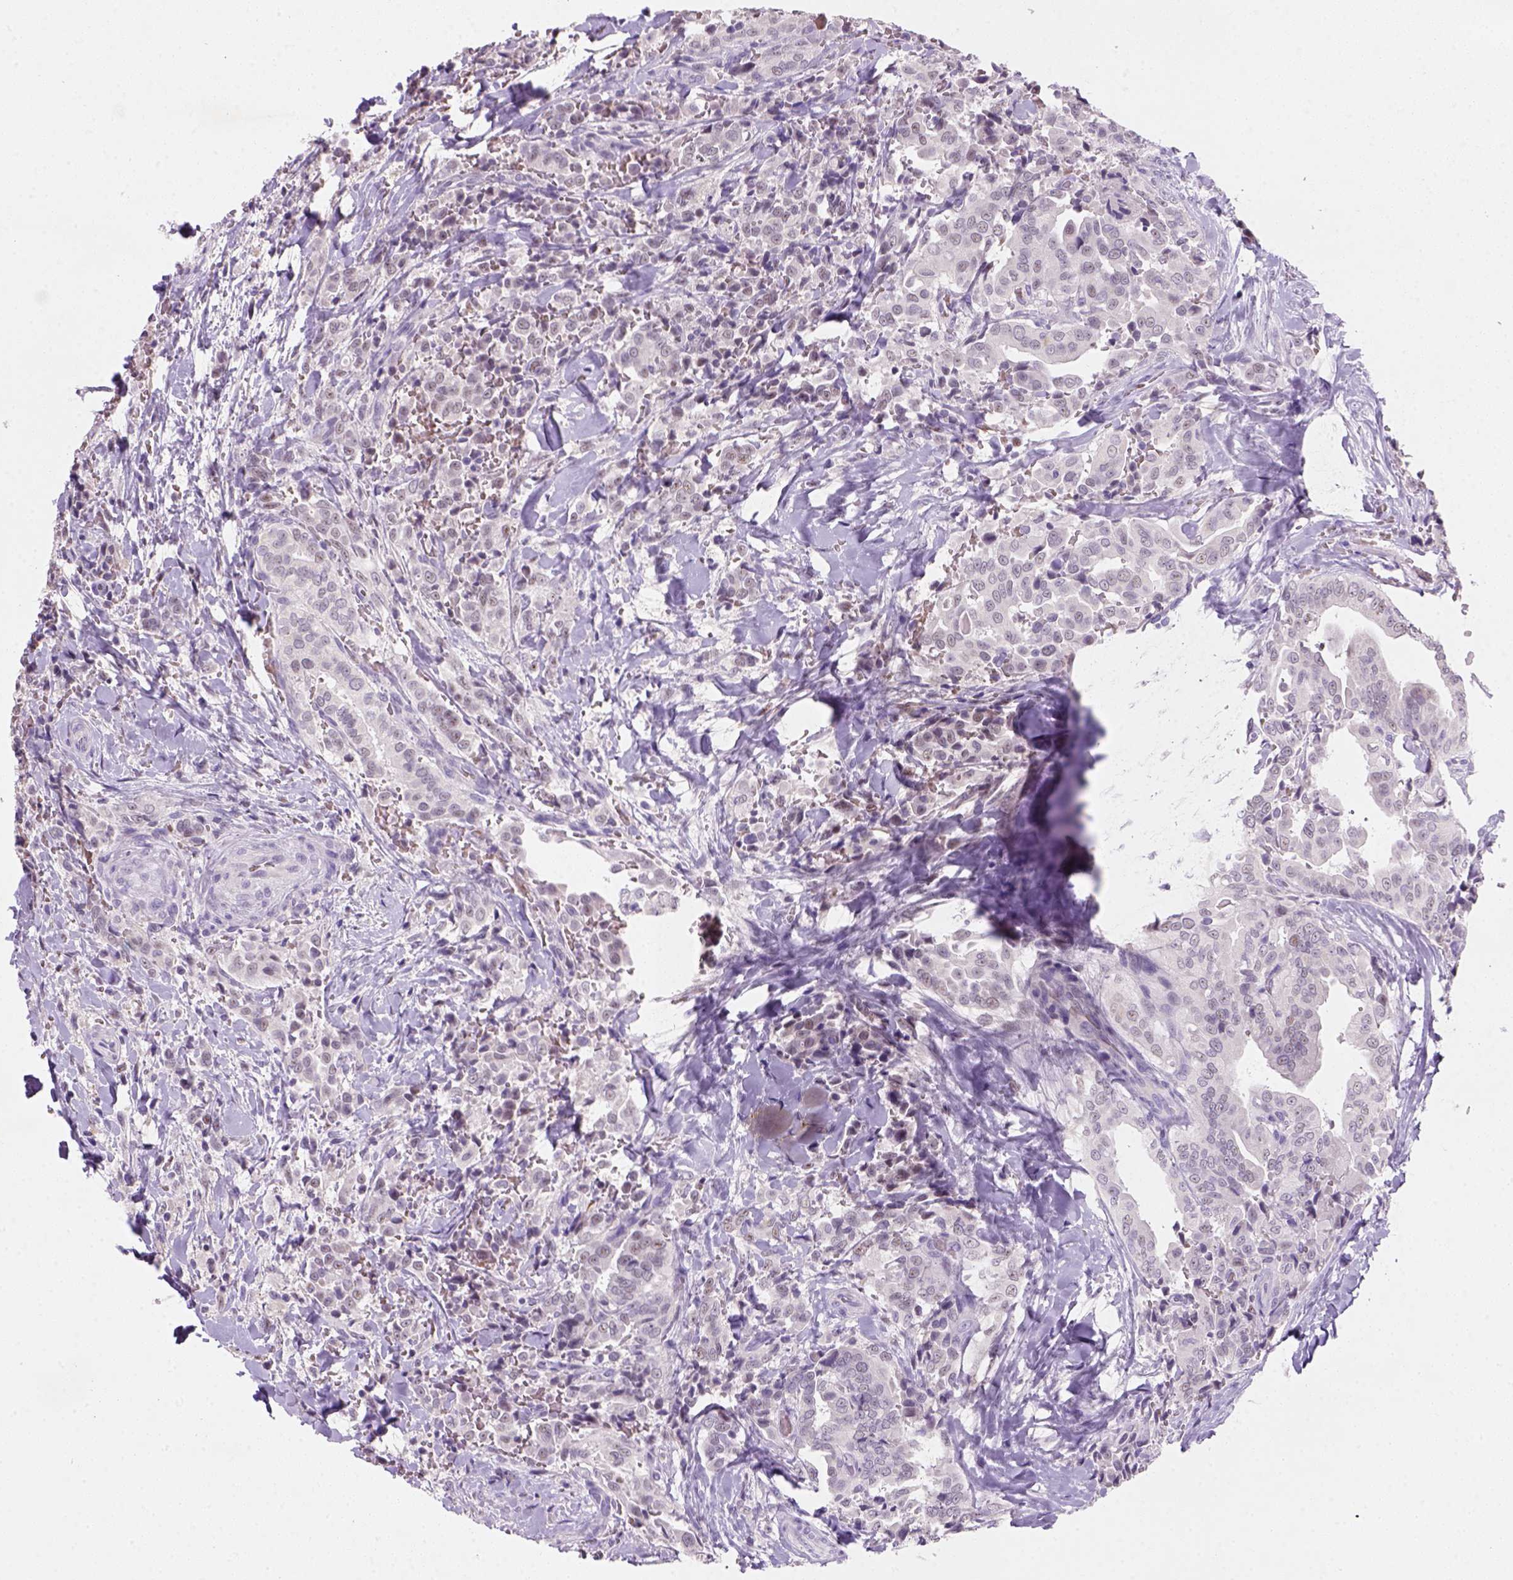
{"staining": {"intensity": "negative", "quantity": "none", "location": "none"}, "tissue": "thyroid cancer", "cell_type": "Tumor cells", "image_type": "cancer", "snomed": [{"axis": "morphology", "description": "Papillary adenocarcinoma, NOS"}, {"axis": "topography", "description": "Thyroid gland"}], "caption": "Protein analysis of thyroid cancer (papillary adenocarcinoma) shows no significant positivity in tumor cells.", "gene": "ZMAT4", "patient": {"sex": "male", "age": 61}}